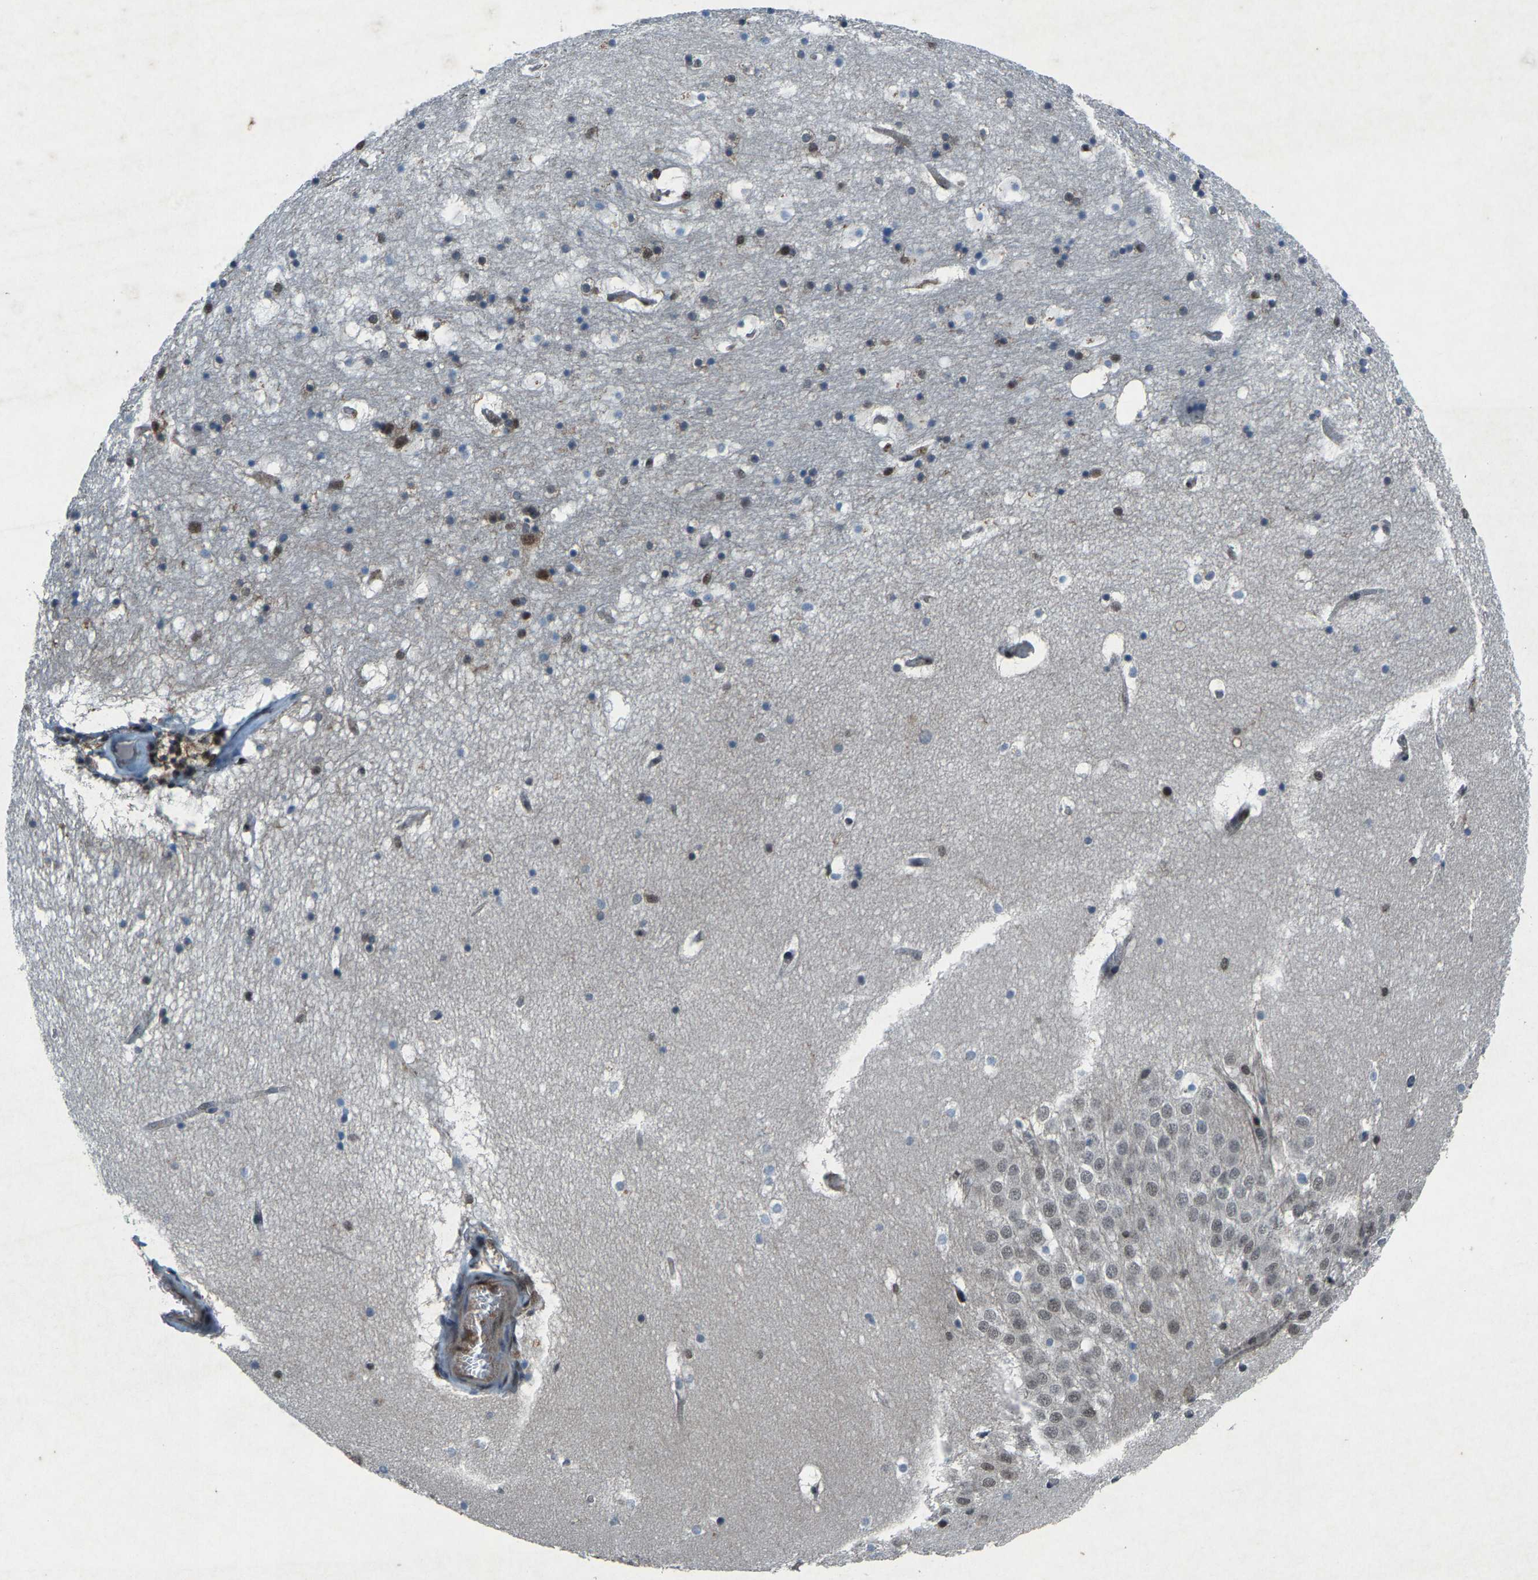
{"staining": {"intensity": "moderate", "quantity": "<25%", "location": "nuclear"}, "tissue": "hippocampus", "cell_type": "Glial cells", "image_type": "normal", "snomed": [{"axis": "morphology", "description": "Normal tissue, NOS"}, {"axis": "topography", "description": "Hippocampus"}], "caption": "Immunohistochemistry (IHC) photomicrograph of benign hippocampus: human hippocampus stained using IHC exhibits low levels of moderate protein expression localized specifically in the nuclear of glial cells, appearing as a nuclear brown color.", "gene": "ATXN3", "patient": {"sex": "male", "age": 45}}